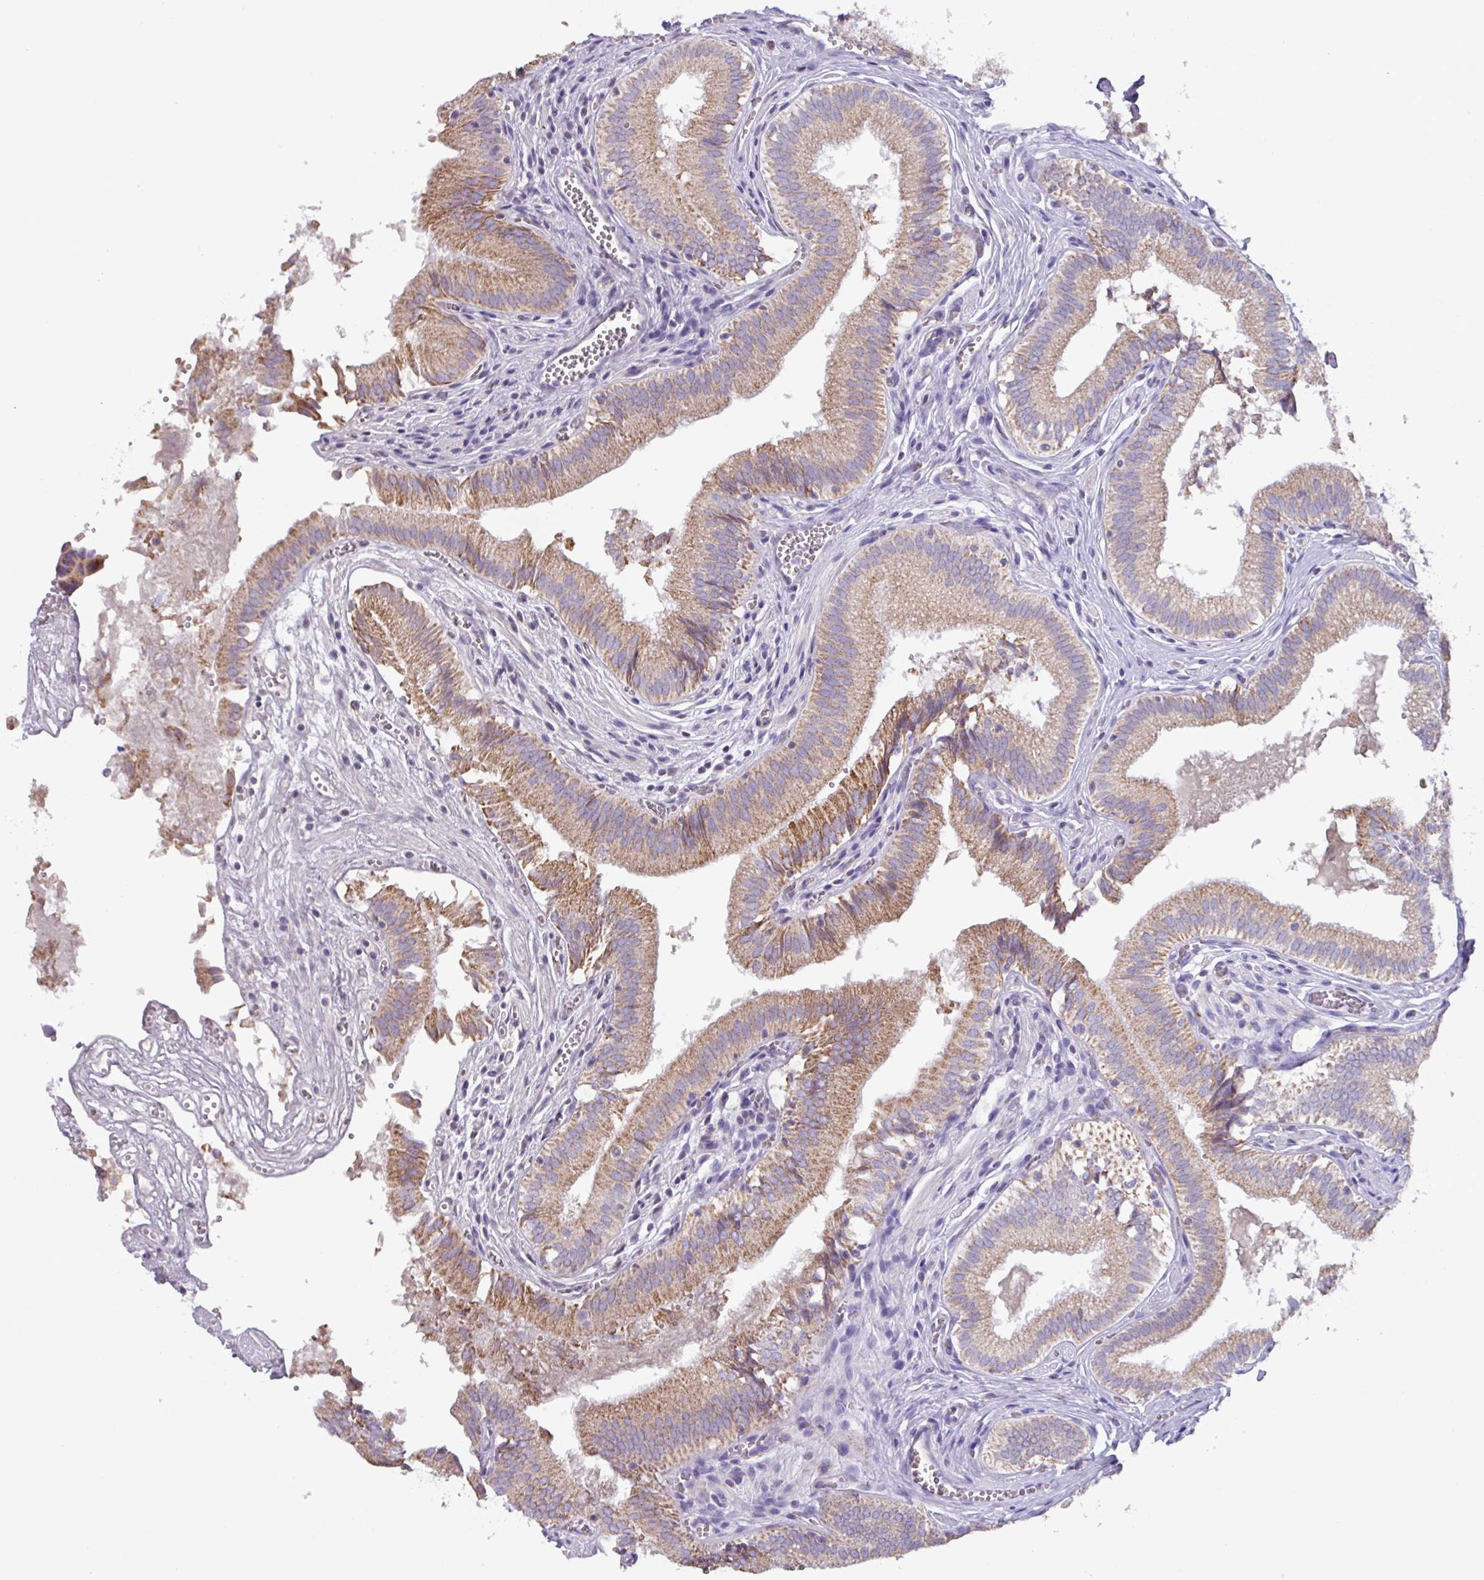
{"staining": {"intensity": "moderate", "quantity": ">75%", "location": "cytoplasmic/membranous"}, "tissue": "gallbladder", "cell_type": "Glandular cells", "image_type": "normal", "snomed": [{"axis": "morphology", "description": "Normal tissue, NOS"}, {"axis": "topography", "description": "Gallbladder"}, {"axis": "topography", "description": "Peripheral nerve tissue"}], "caption": "This histopathology image demonstrates immunohistochemistry staining of unremarkable gallbladder, with medium moderate cytoplasmic/membranous positivity in about >75% of glandular cells.", "gene": "MT", "patient": {"sex": "male", "age": 17}}